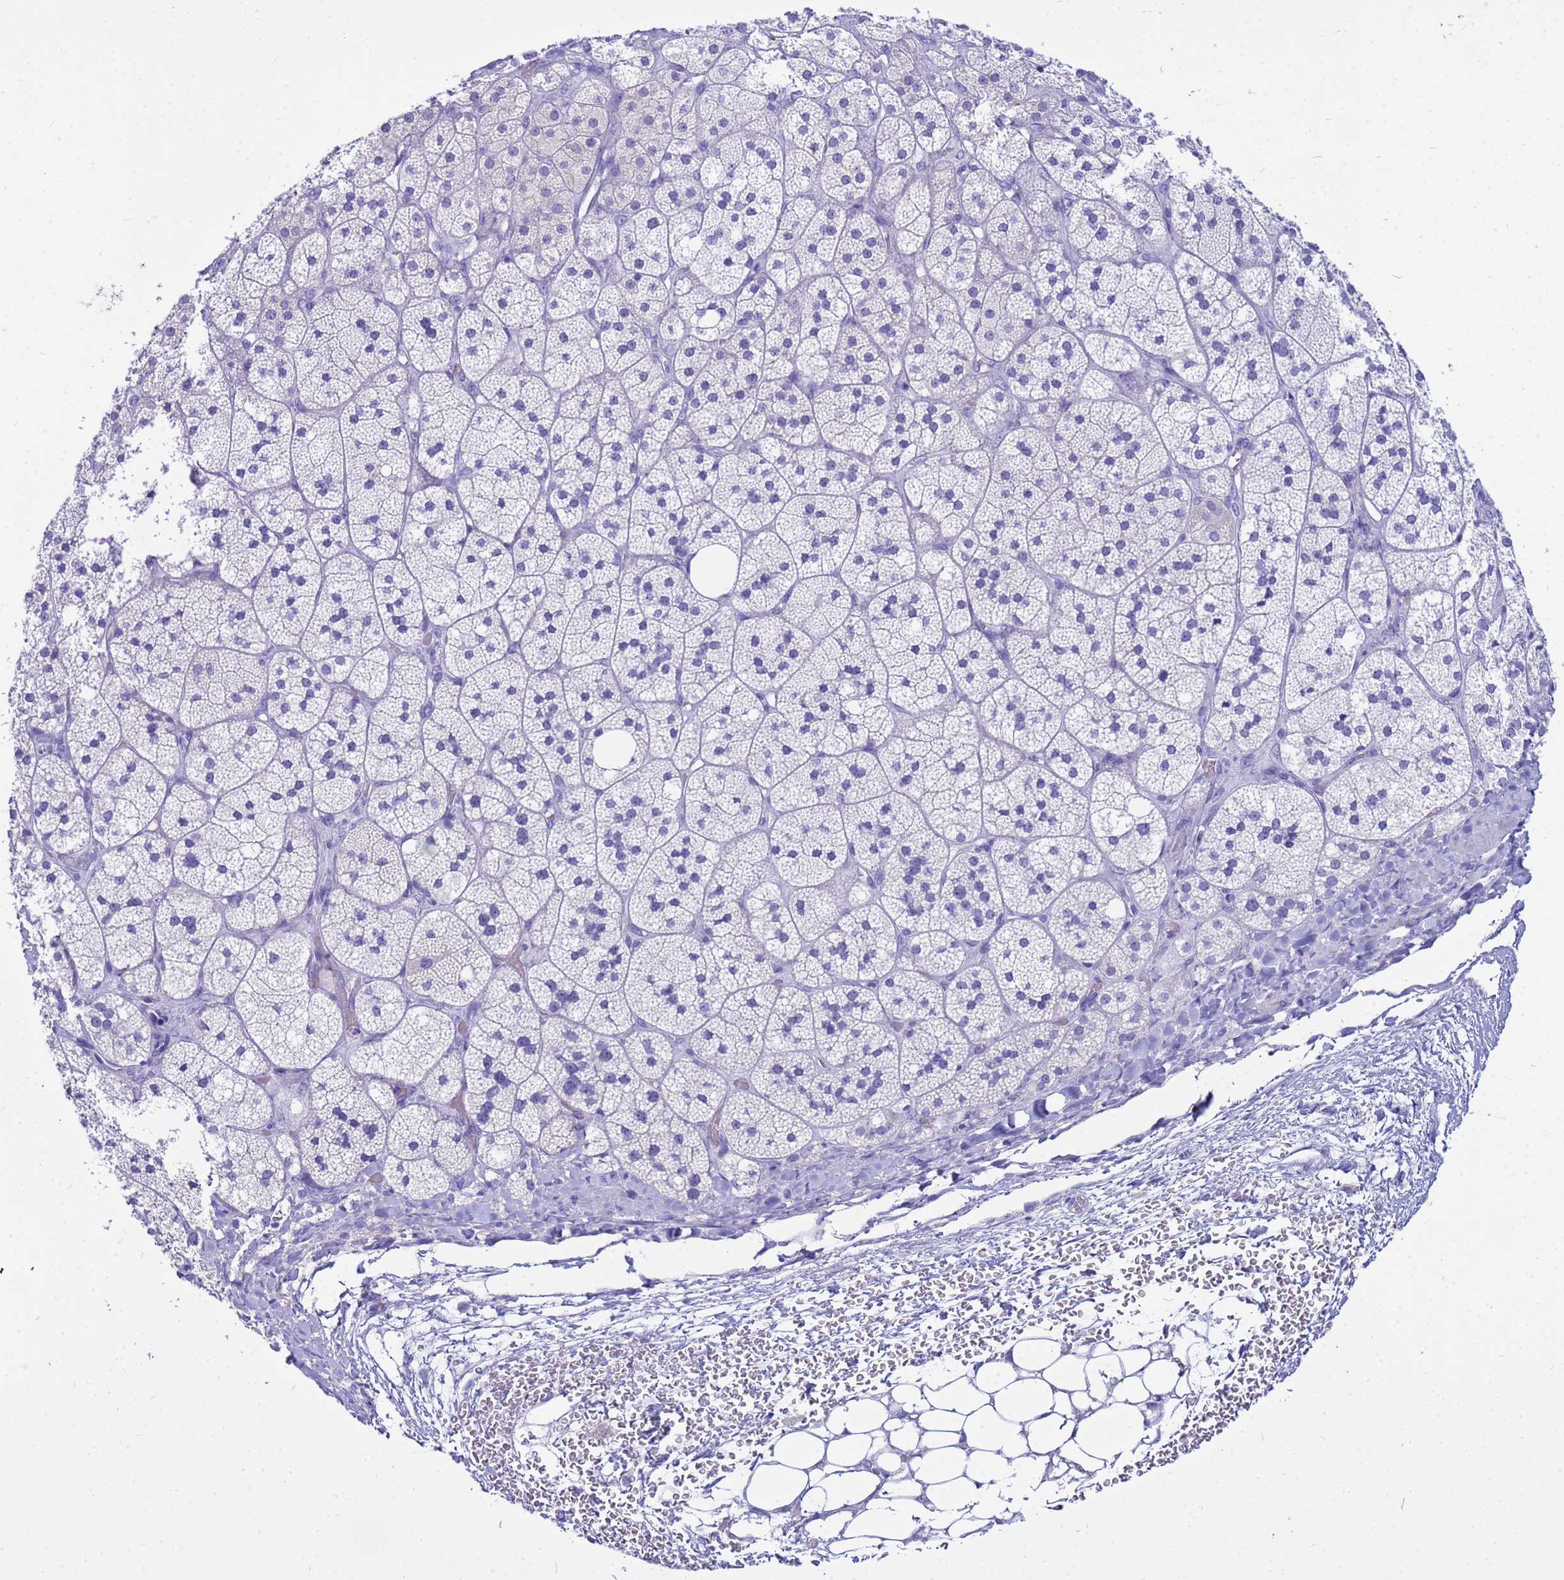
{"staining": {"intensity": "negative", "quantity": "none", "location": "none"}, "tissue": "adrenal gland", "cell_type": "Glandular cells", "image_type": "normal", "snomed": [{"axis": "morphology", "description": "Normal tissue, NOS"}, {"axis": "topography", "description": "Adrenal gland"}], "caption": "Immunohistochemical staining of benign human adrenal gland demonstrates no significant positivity in glandular cells. The staining is performed using DAB brown chromogen with nuclei counter-stained in using hematoxylin.", "gene": "SYCN", "patient": {"sex": "male", "age": 61}}